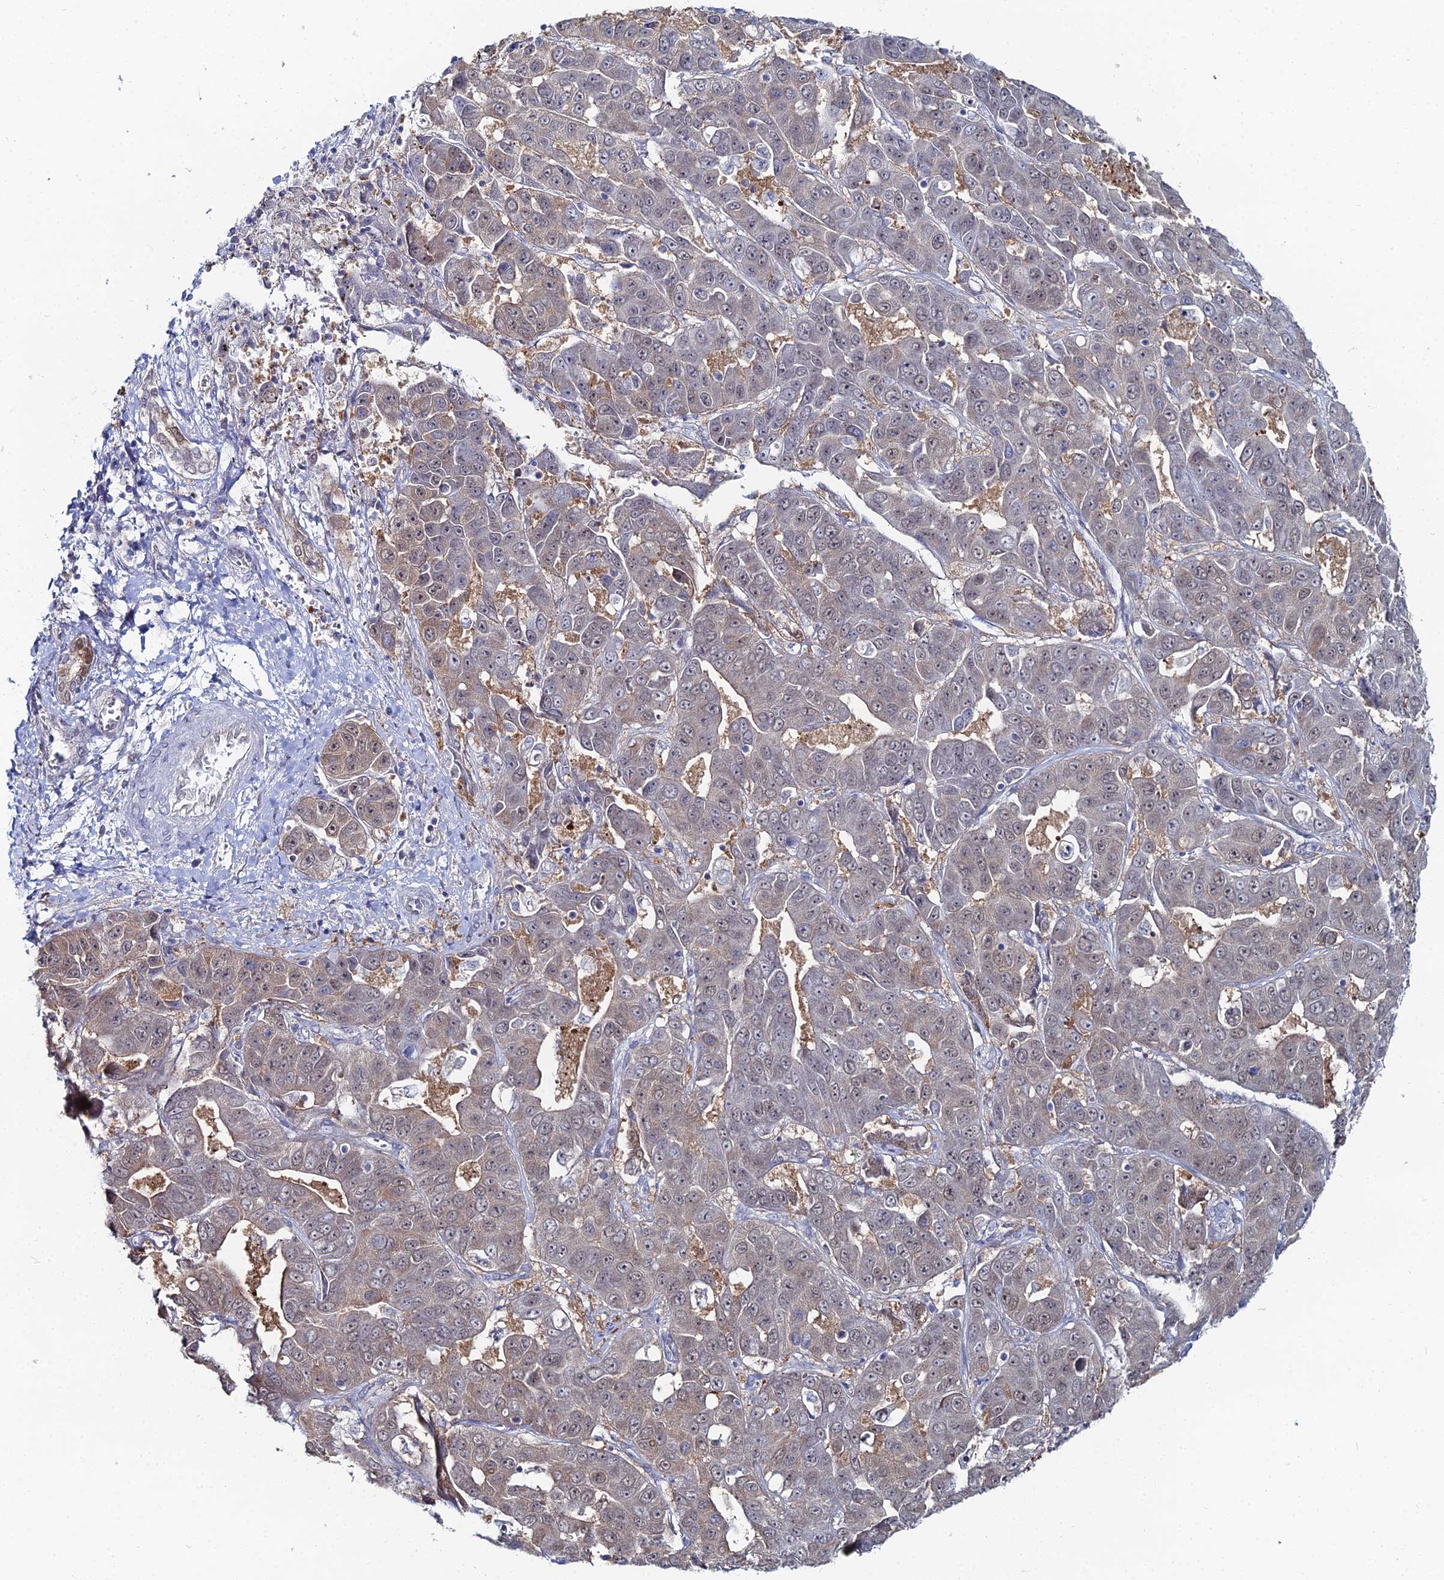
{"staining": {"intensity": "weak", "quantity": "25%-75%", "location": "cytoplasmic/membranous,nuclear"}, "tissue": "liver cancer", "cell_type": "Tumor cells", "image_type": "cancer", "snomed": [{"axis": "morphology", "description": "Cholangiocarcinoma"}, {"axis": "topography", "description": "Liver"}], "caption": "Immunohistochemistry (IHC) histopathology image of cholangiocarcinoma (liver) stained for a protein (brown), which exhibits low levels of weak cytoplasmic/membranous and nuclear expression in approximately 25%-75% of tumor cells.", "gene": "THAP4", "patient": {"sex": "female", "age": 52}}